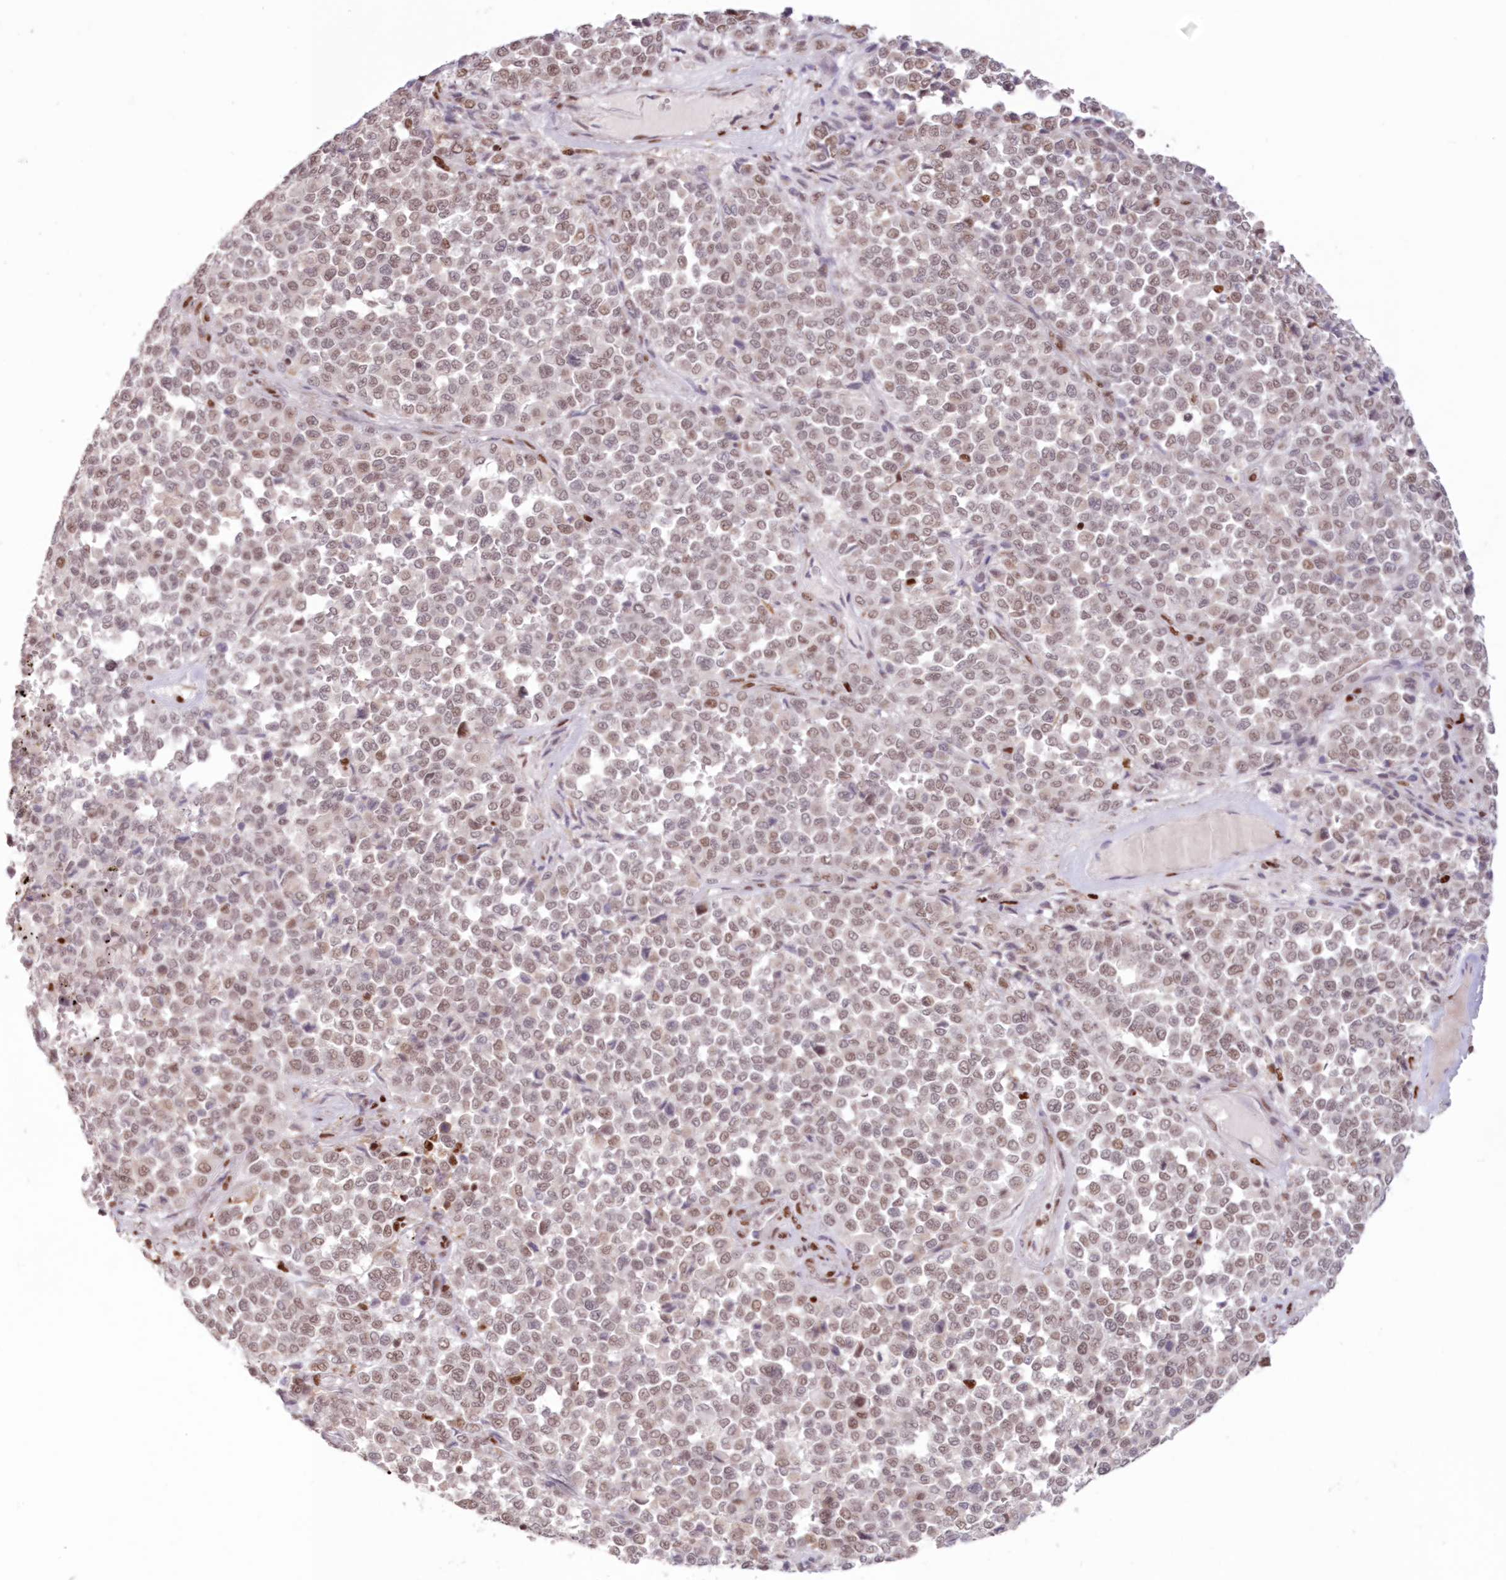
{"staining": {"intensity": "weak", "quantity": ">75%", "location": "nuclear"}, "tissue": "melanoma", "cell_type": "Tumor cells", "image_type": "cancer", "snomed": [{"axis": "morphology", "description": "Malignant melanoma, Metastatic site"}, {"axis": "topography", "description": "Pancreas"}], "caption": "Immunohistochemistry (DAB (3,3'-diaminobenzidine)) staining of melanoma reveals weak nuclear protein expression in about >75% of tumor cells. (DAB (3,3'-diaminobenzidine) IHC with brightfield microscopy, high magnification).", "gene": "POLR2B", "patient": {"sex": "female", "age": 30}}